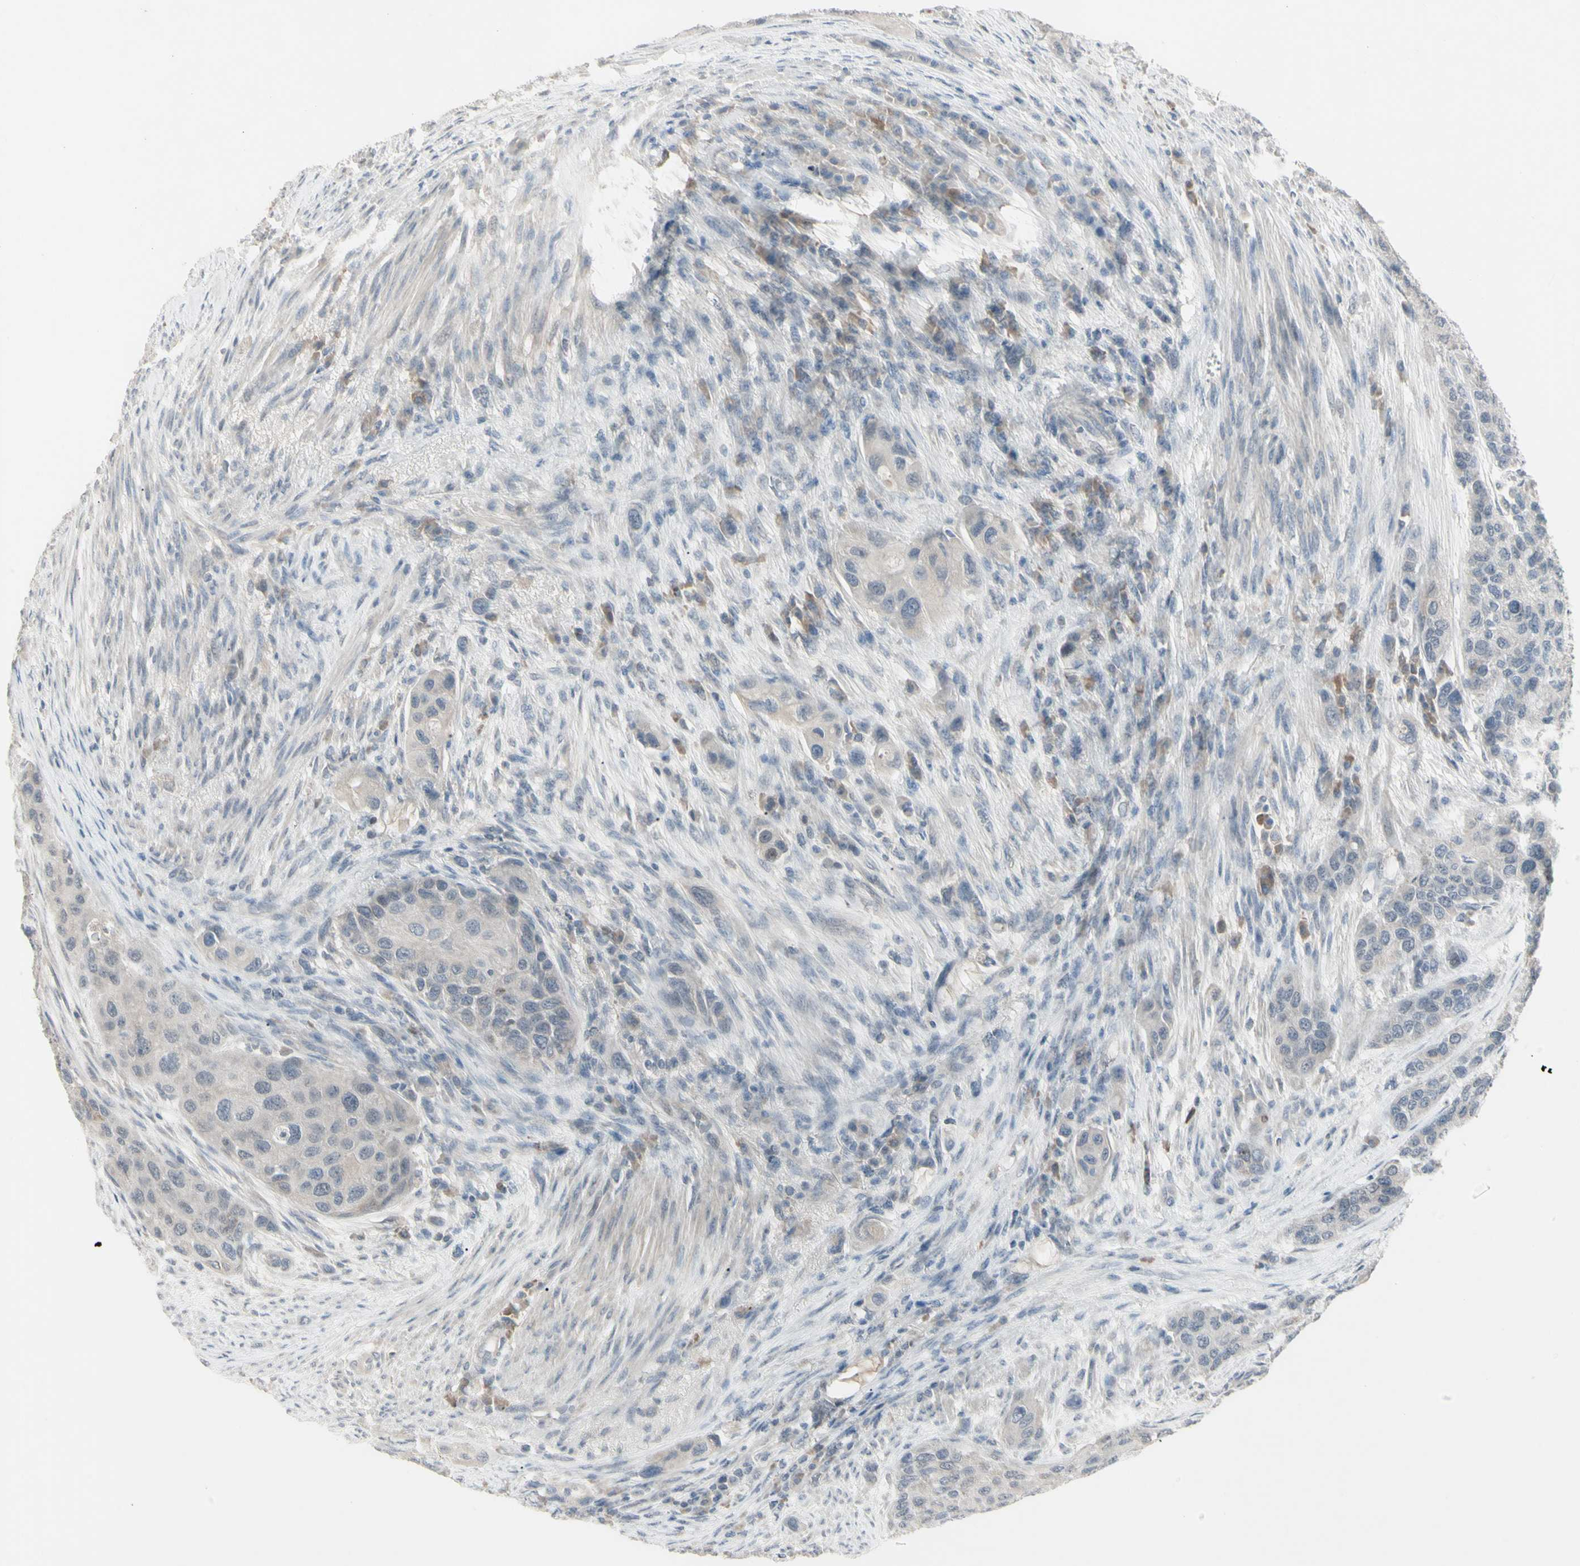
{"staining": {"intensity": "negative", "quantity": "none", "location": "none"}, "tissue": "urothelial cancer", "cell_type": "Tumor cells", "image_type": "cancer", "snomed": [{"axis": "morphology", "description": "Urothelial carcinoma, High grade"}, {"axis": "topography", "description": "Urinary bladder"}], "caption": "DAB (3,3'-diaminobenzidine) immunohistochemical staining of human urothelial cancer displays no significant staining in tumor cells.", "gene": "PIAS4", "patient": {"sex": "female", "age": 56}}